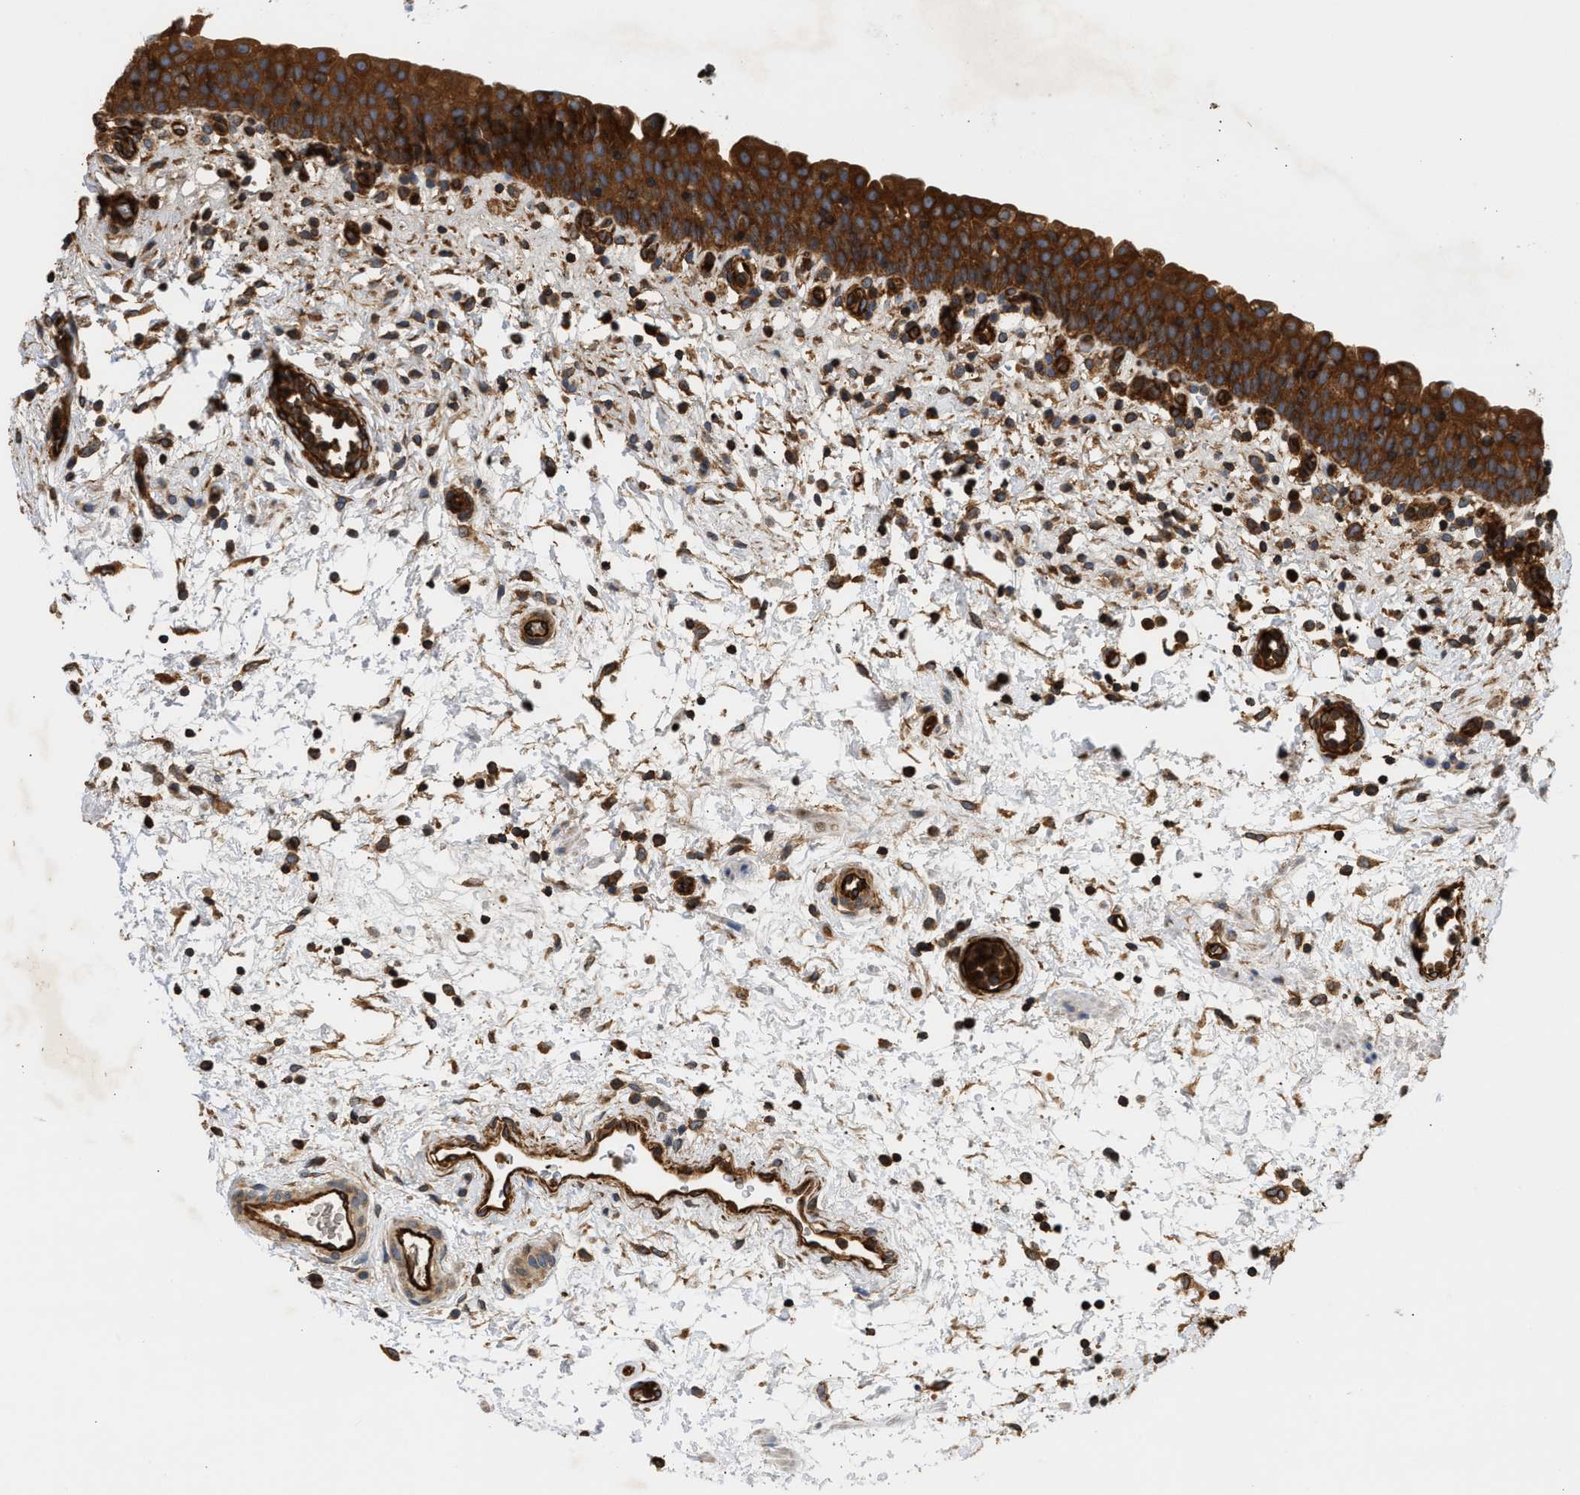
{"staining": {"intensity": "strong", "quantity": ">75%", "location": "cytoplasmic/membranous"}, "tissue": "urinary bladder", "cell_type": "Urothelial cells", "image_type": "normal", "snomed": [{"axis": "morphology", "description": "Normal tissue, NOS"}, {"axis": "topography", "description": "Urinary bladder"}], "caption": "Urothelial cells reveal strong cytoplasmic/membranous expression in about >75% of cells in normal urinary bladder.", "gene": "SAMD9L", "patient": {"sex": "male", "age": 37}}